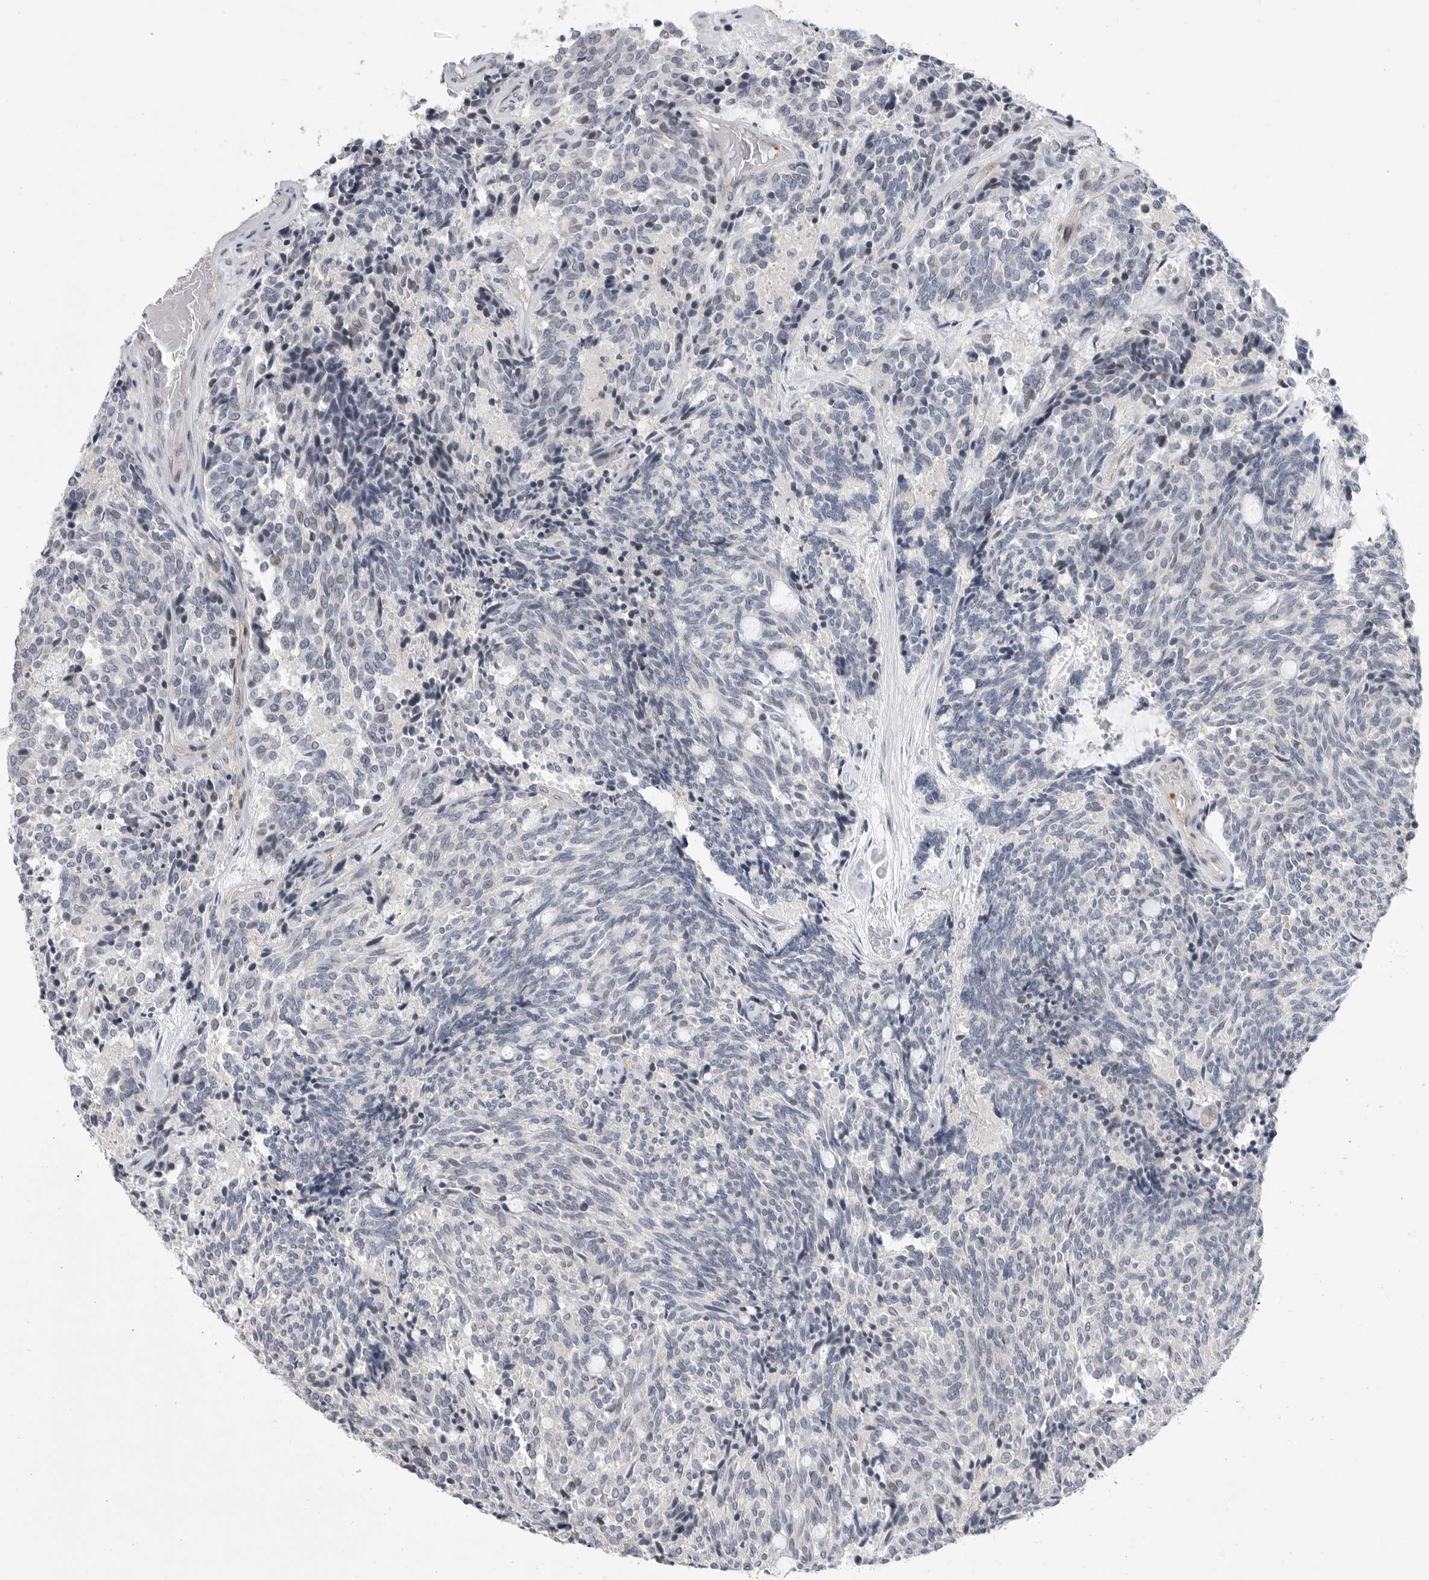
{"staining": {"intensity": "negative", "quantity": "none", "location": "none"}, "tissue": "carcinoid", "cell_type": "Tumor cells", "image_type": "cancer", "snomed": [{"axis": "morphology", "description": "Carcinoid, malignant, NOS"}, {"axis": "topography", "description": "Pancreas"}], "caption": "IHC photomicrograph of carcinoid (malignant) stained for a protein (brown), which reveals no staining in tumor cells.", "gene": "FBXO43", "patient": {"sex": "female", "age": 54}}